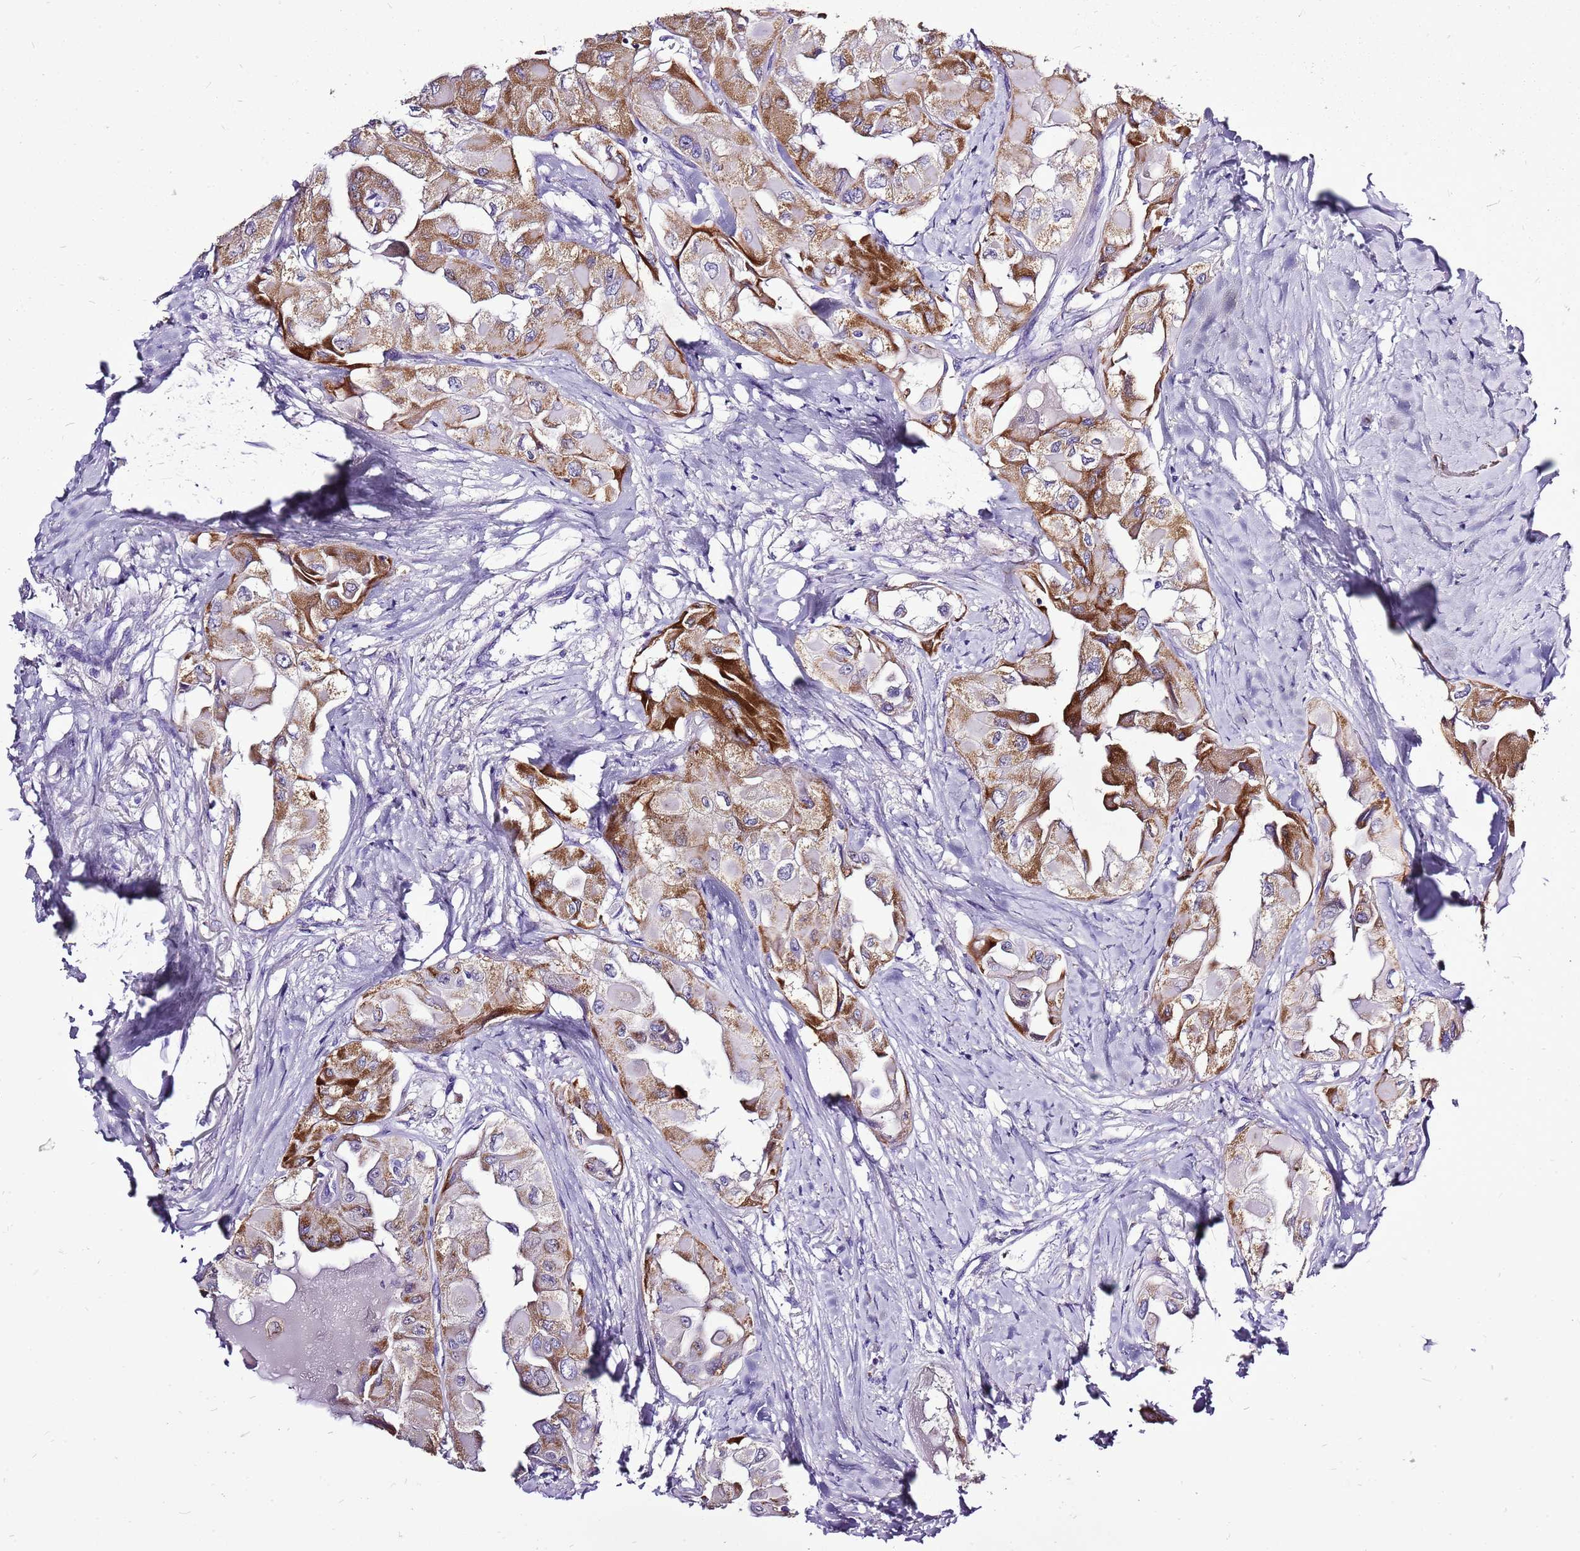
{"staining": {"intensity": "strong", "quantity": ">75%", "location": "cytoplasmic/membranous"}, "tissue": "thyroid cancer", "cell_type": "Tumor cells", "image_type": "cancer", "snomed": [{"axis": "morphology", "description": "Normal tissue, NOS"}, {"axis": "morphology", "description": "Papillary adenocarcinoma, NOS"}, {"axis": "topography", "description": "Thyroid gland"}], "caption": "This photomicrograph reveals IHC staining of human thyroid cancer (papillary adenocarcinoma), with high strong cytoplasmic/membranous positivity in approximately >75% of tumor cells.", "gene": "ACSS3", "patient": {"sex": "female", "age": 59}}